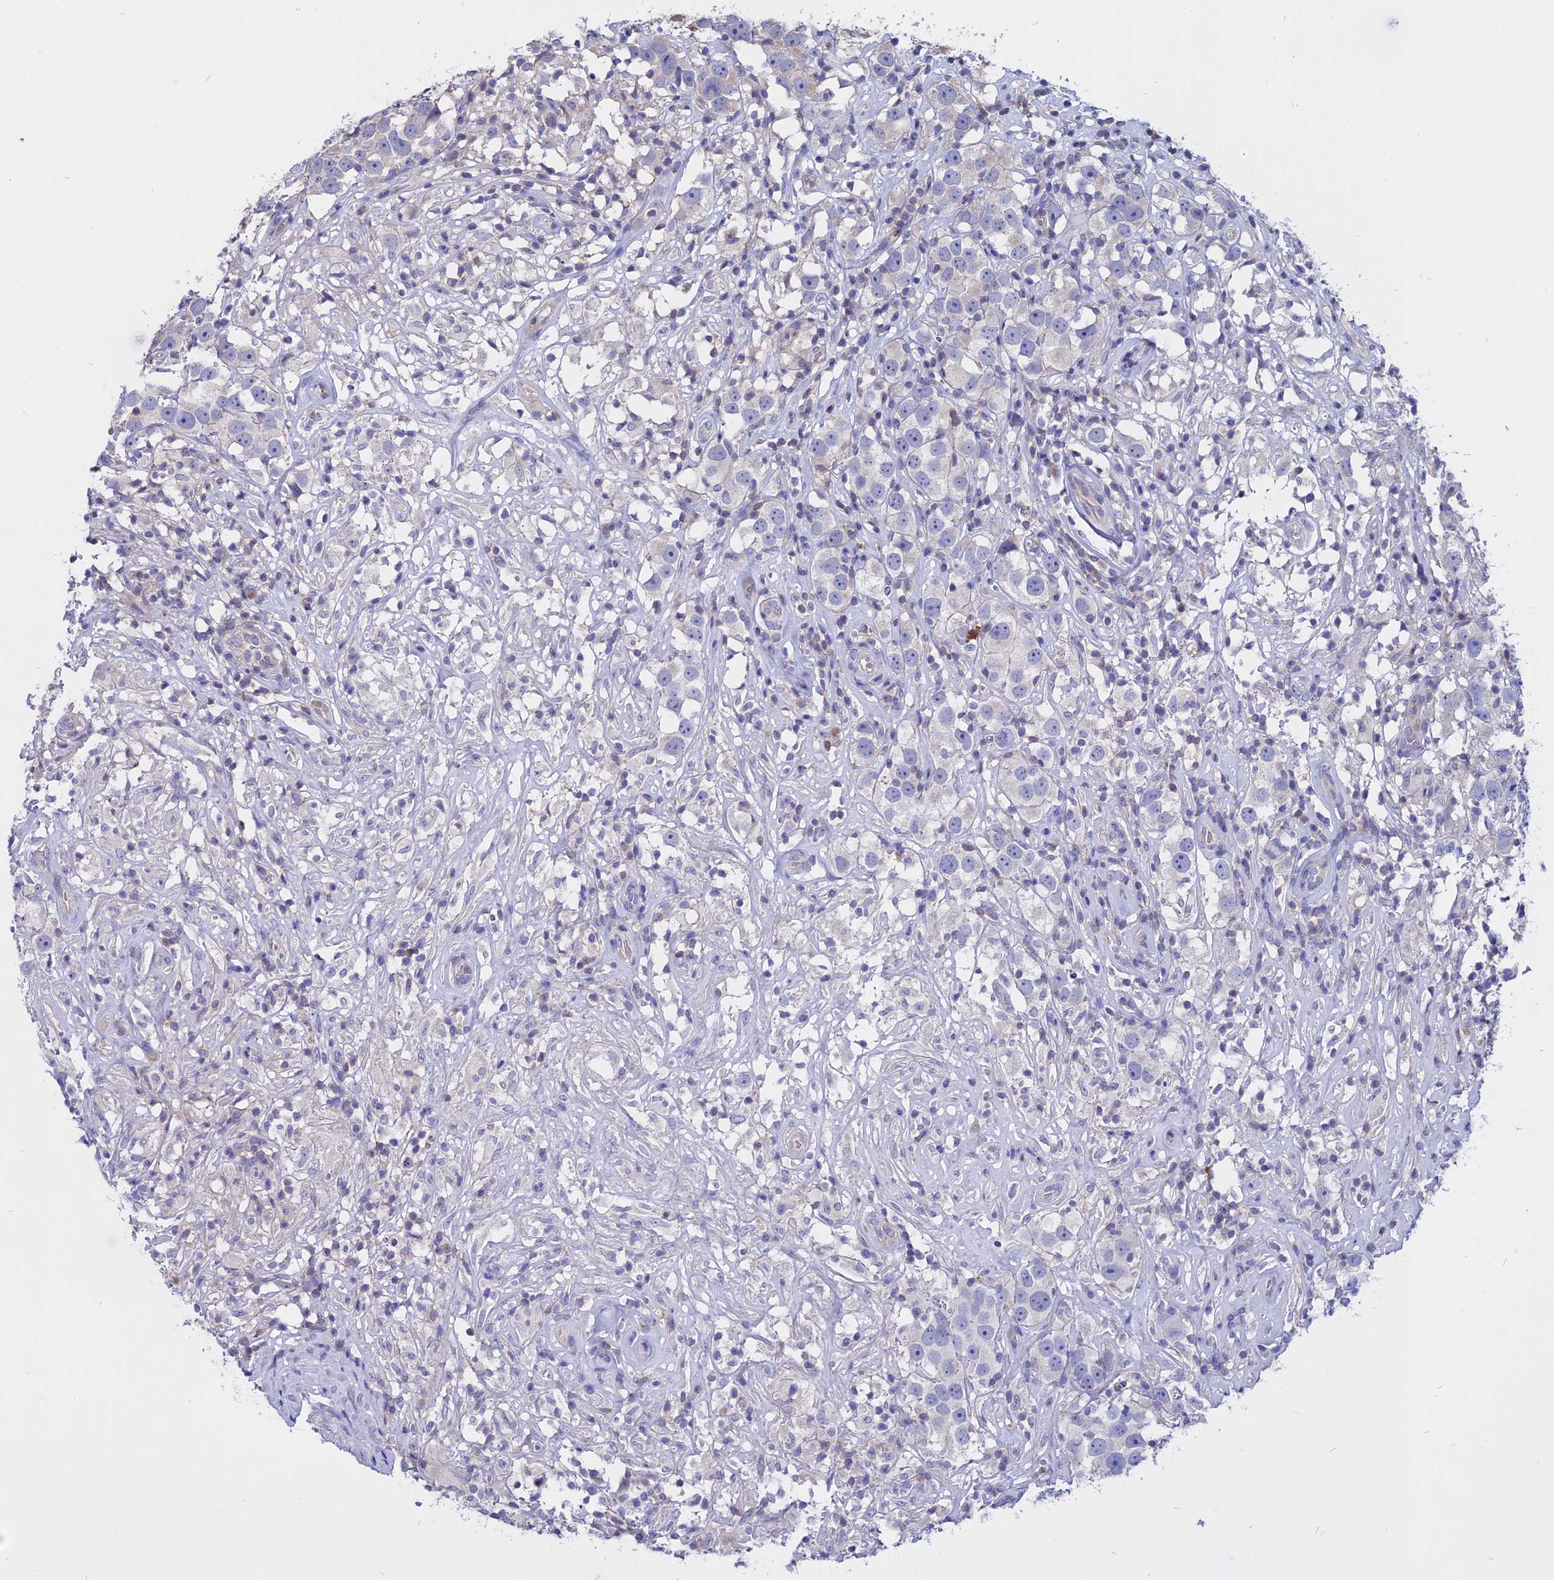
{"staining": {"intensity": "negative", "quantity": "none", "location": "none"}, "tissue": "testis cancer", "cell_type": "Tumor cells", "image_type": "cancer", "snomed": [{"axis": "morphology", "description": "Seminoma, NOS"}, {"axis": "topography", "description": "Testis"}], "caption": "Tumor cells are negative for protein expression in human testis cancer (seminoma). (Brightfield microscopy of DAB (3,3'-diaminobenzidine) immunohistochemistry at high magnification).", "gene": "CARMIL2", "patient": {"sex": "male", "age": 49}}